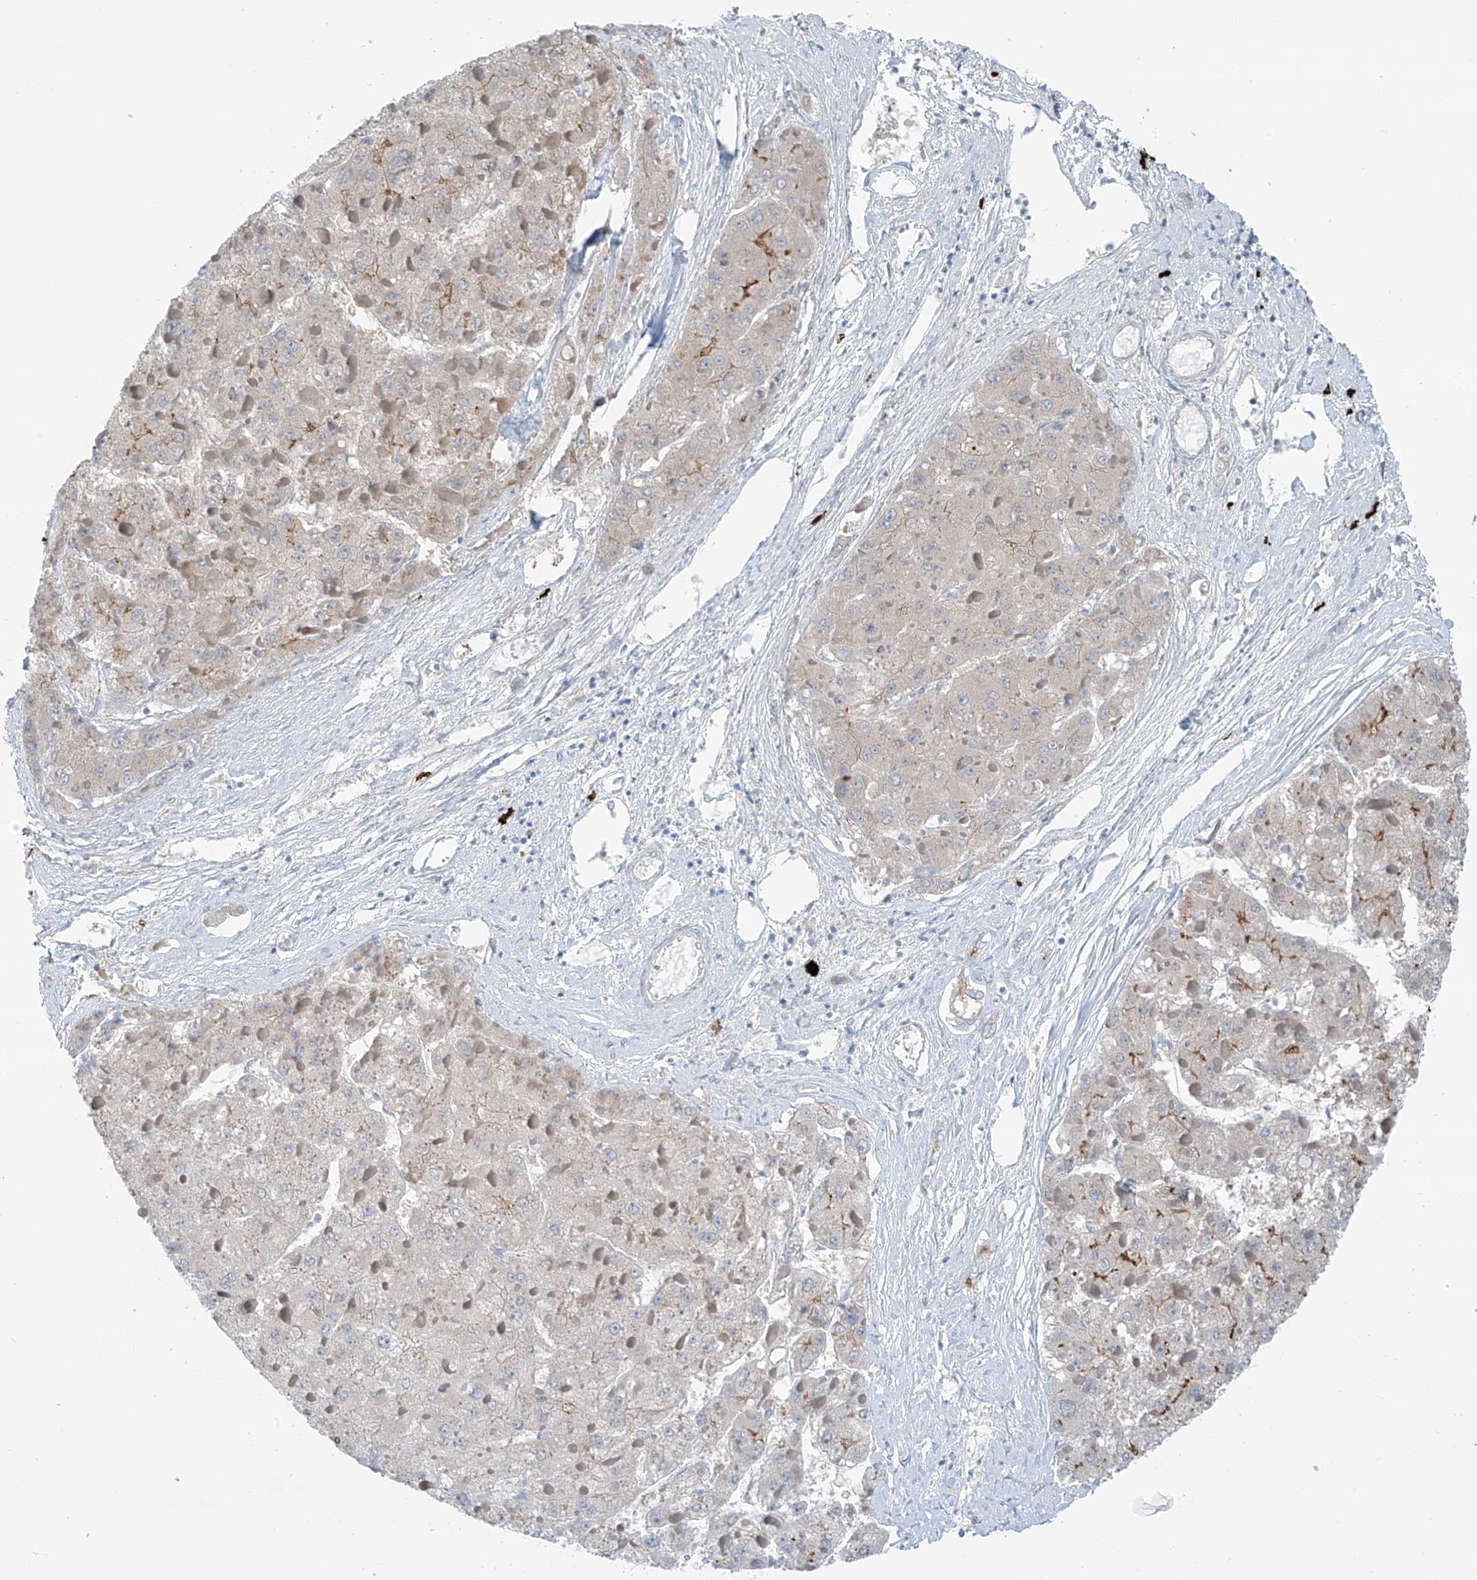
{"staining": {"intensity": "negative", "quantity": "none", "location": "none"}, "tissue": "liver cancer", "cell_type": "Tumor cells", "image_type": "cancer", "snomed": [{"axis": "morphology", "description": "Carcinoma, Hepatocellular, NOS"}, {"axis": "topography", "description": "Liver"}], "caption": "Tumor cells show no significant expression in liver hepatocellular carcinoma.", "gene": "ZNF793", "patient": {"sex": "female", "age": 73}}